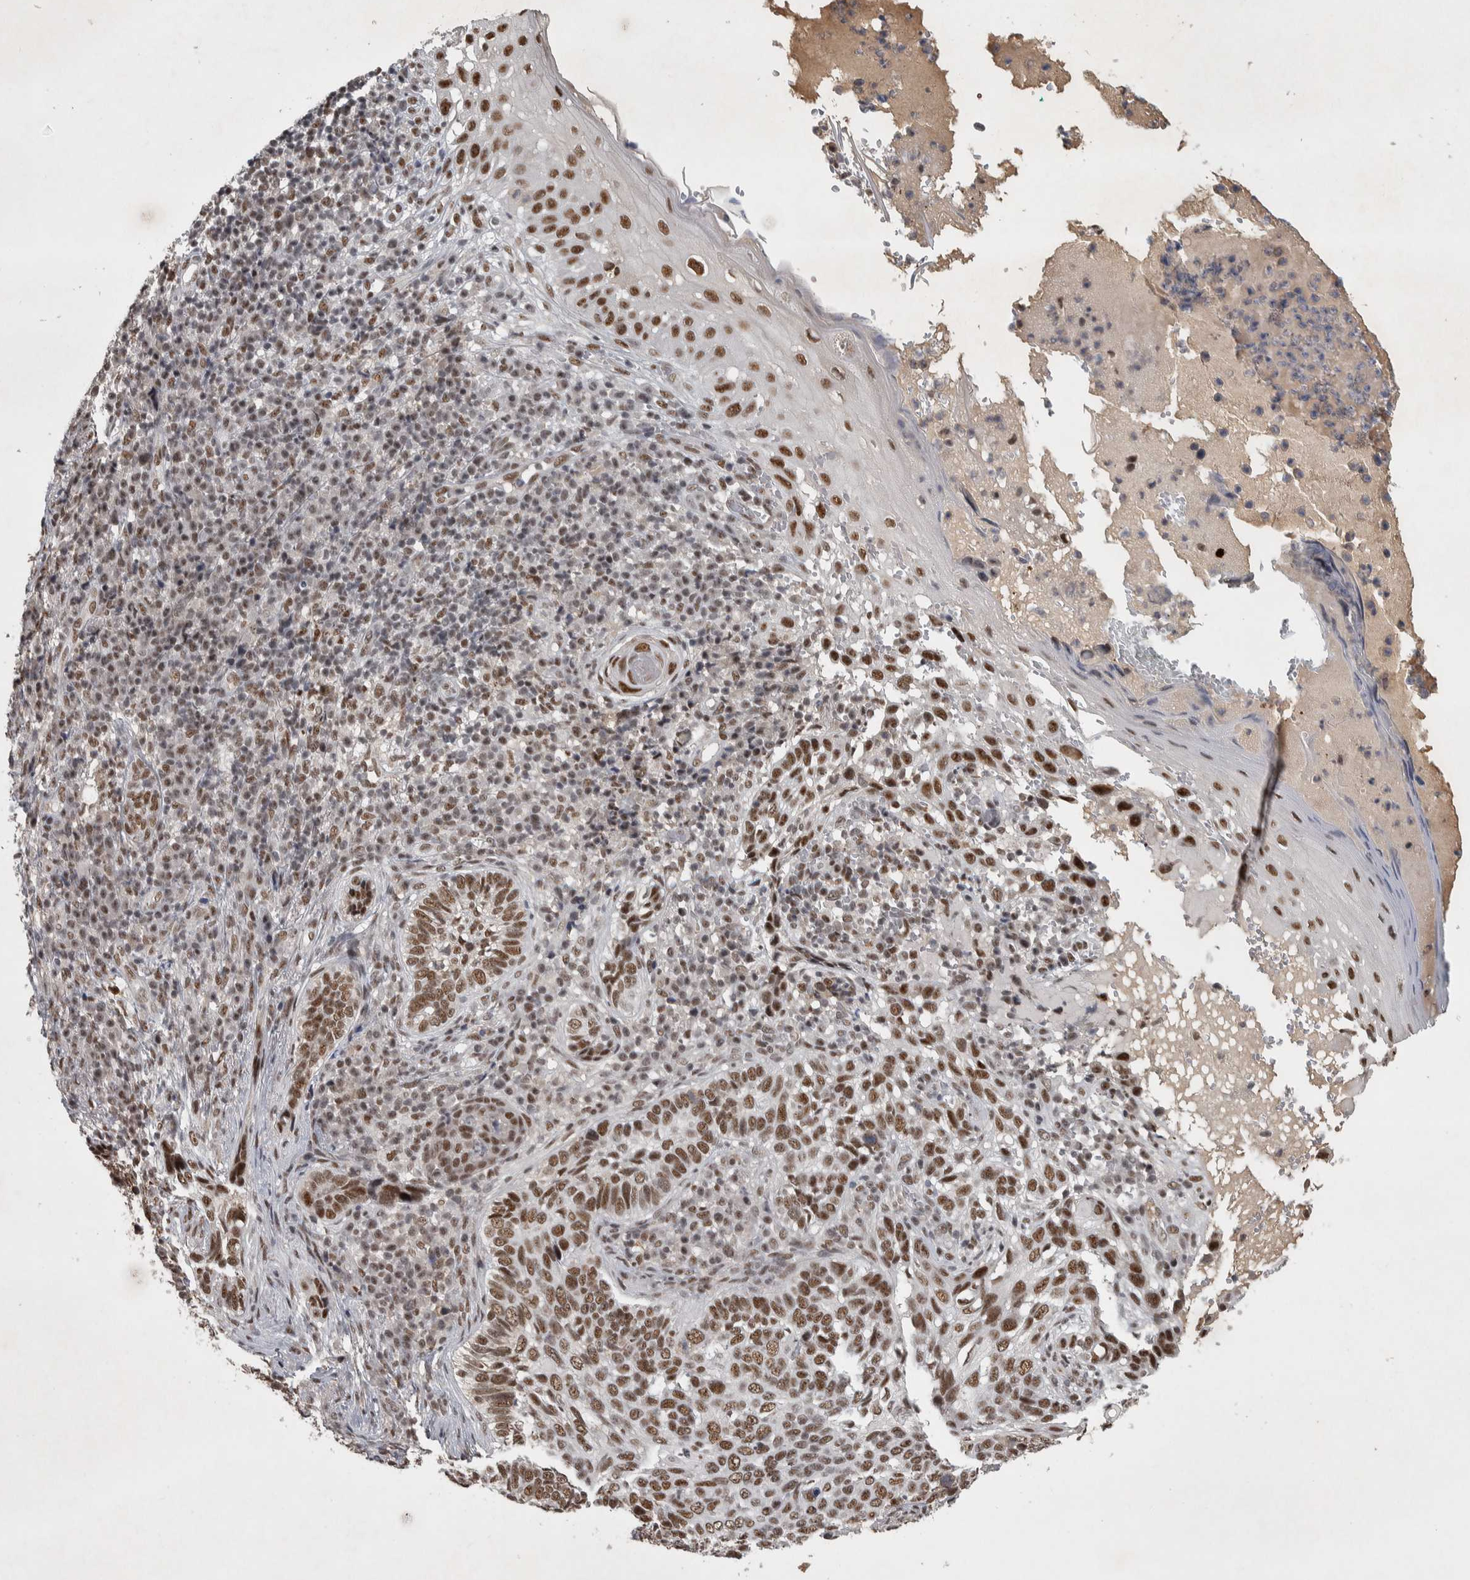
{"staining": {"intensity": "moderate", "quantity": ">75%", "location": "nuclear"}, "tissue": "skin cancer", "cell_type": "Tumor cells", "image_type": "cancer", "snomed": [{"axis": "morphology", "description": "Basal cell carcinoma"}, {"axis": "topography", "description": "Skin"}], "caption": "Skin cancer was stained to show a protein in brown. There is medium levels of moderate nuclear expression in approximately >75% of tumor cells.", "gene": "DDX42", "patient": {"sex": "female", "age": 89}}